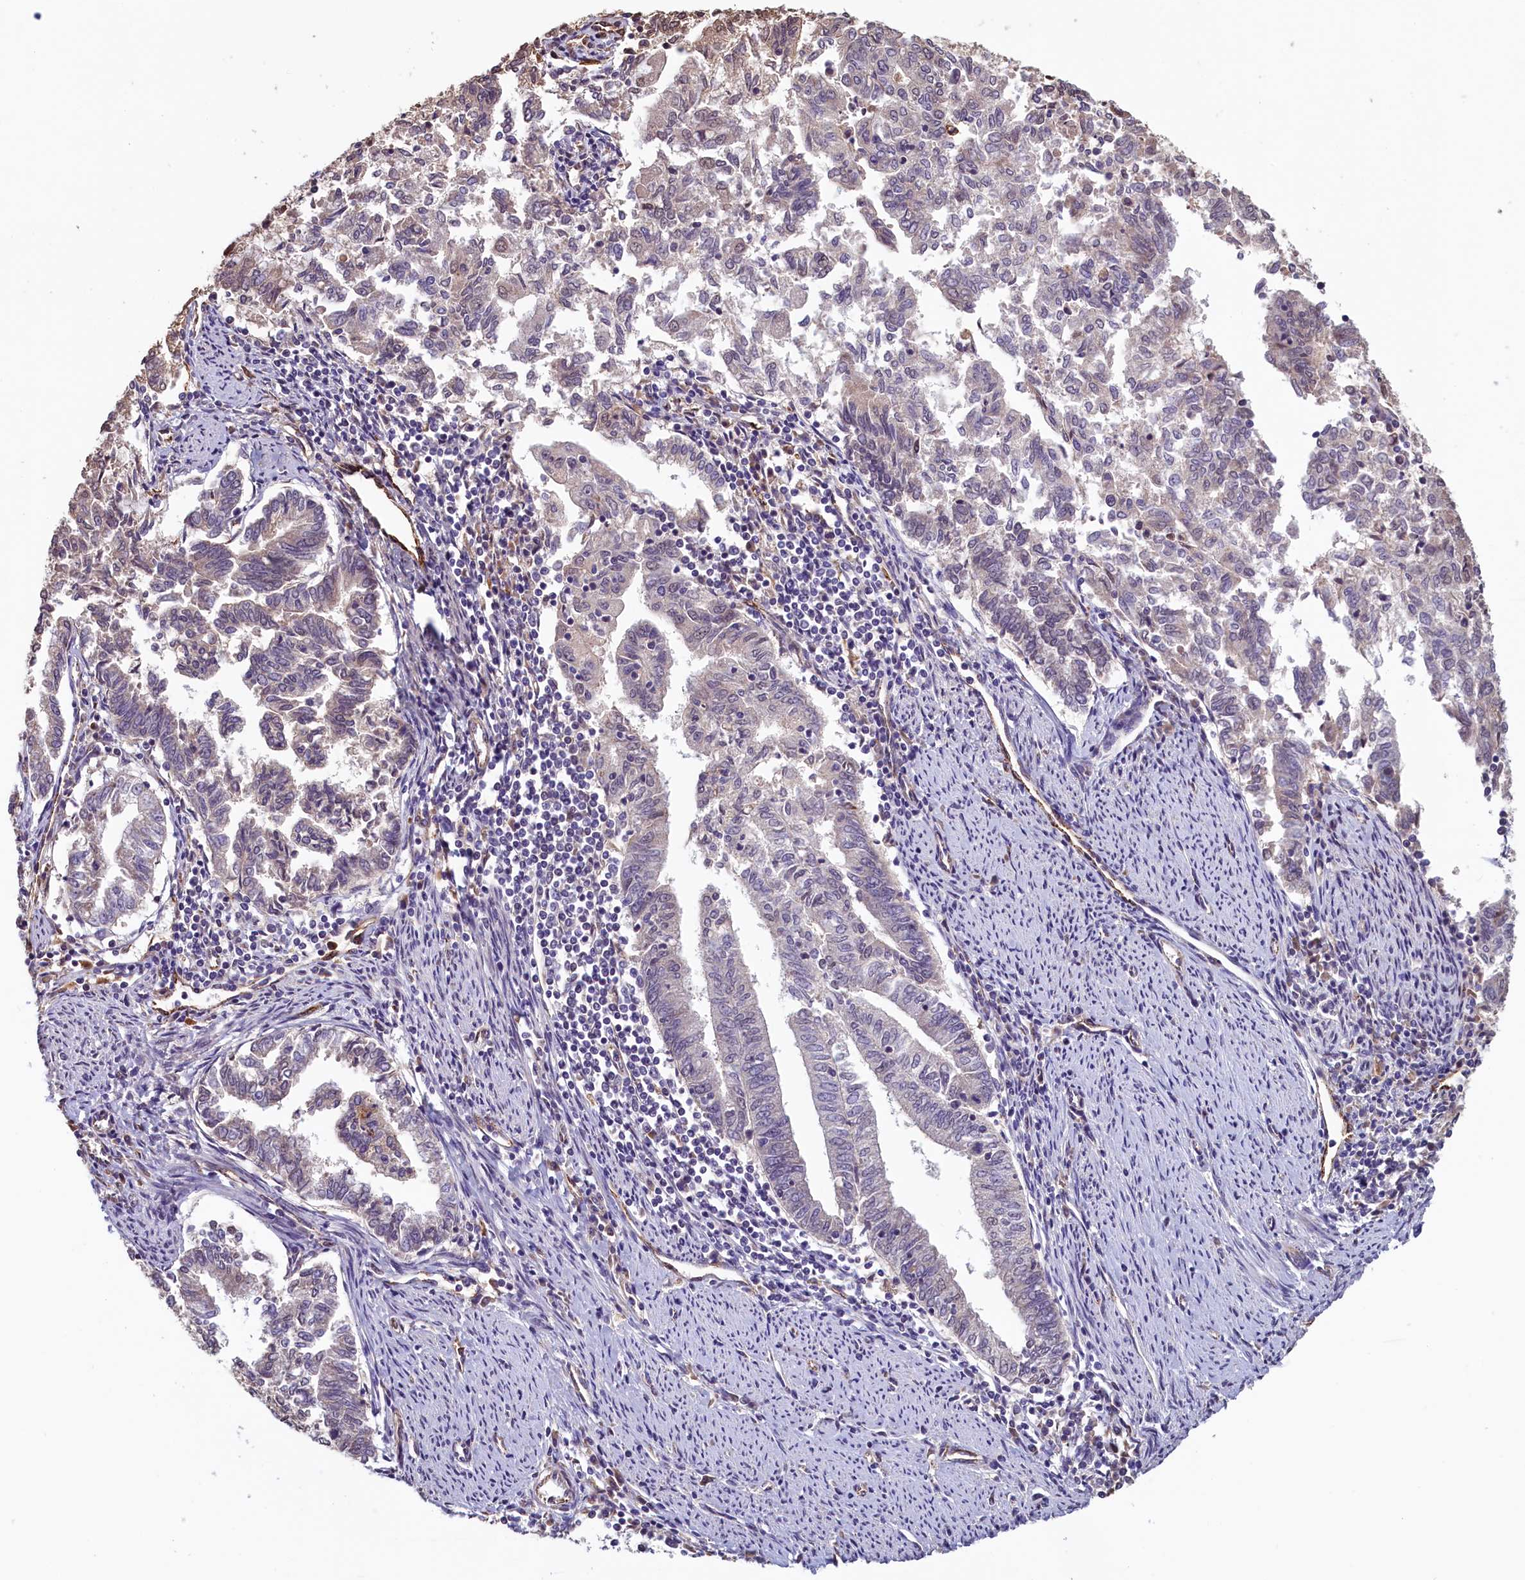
{"staining": {"intensity": "negative", "quantity": "none", "location": "none"}, "tissue": "endometrial cancer", "cell_type": "Tumor cells", "image_type": "cancer", "snomed": [{"axis": "morphology", "description": "Adenocarcinoma, NOS"}, {"axis": "topography", "description": "Endometrium"}], "caption": "Human endometrial adenocarcinoma stained for a protein using IHC exhibits no positivity in tumor cells.", "gene": "ACSBG1", "patient": {"sex": "female", "age": 79}}